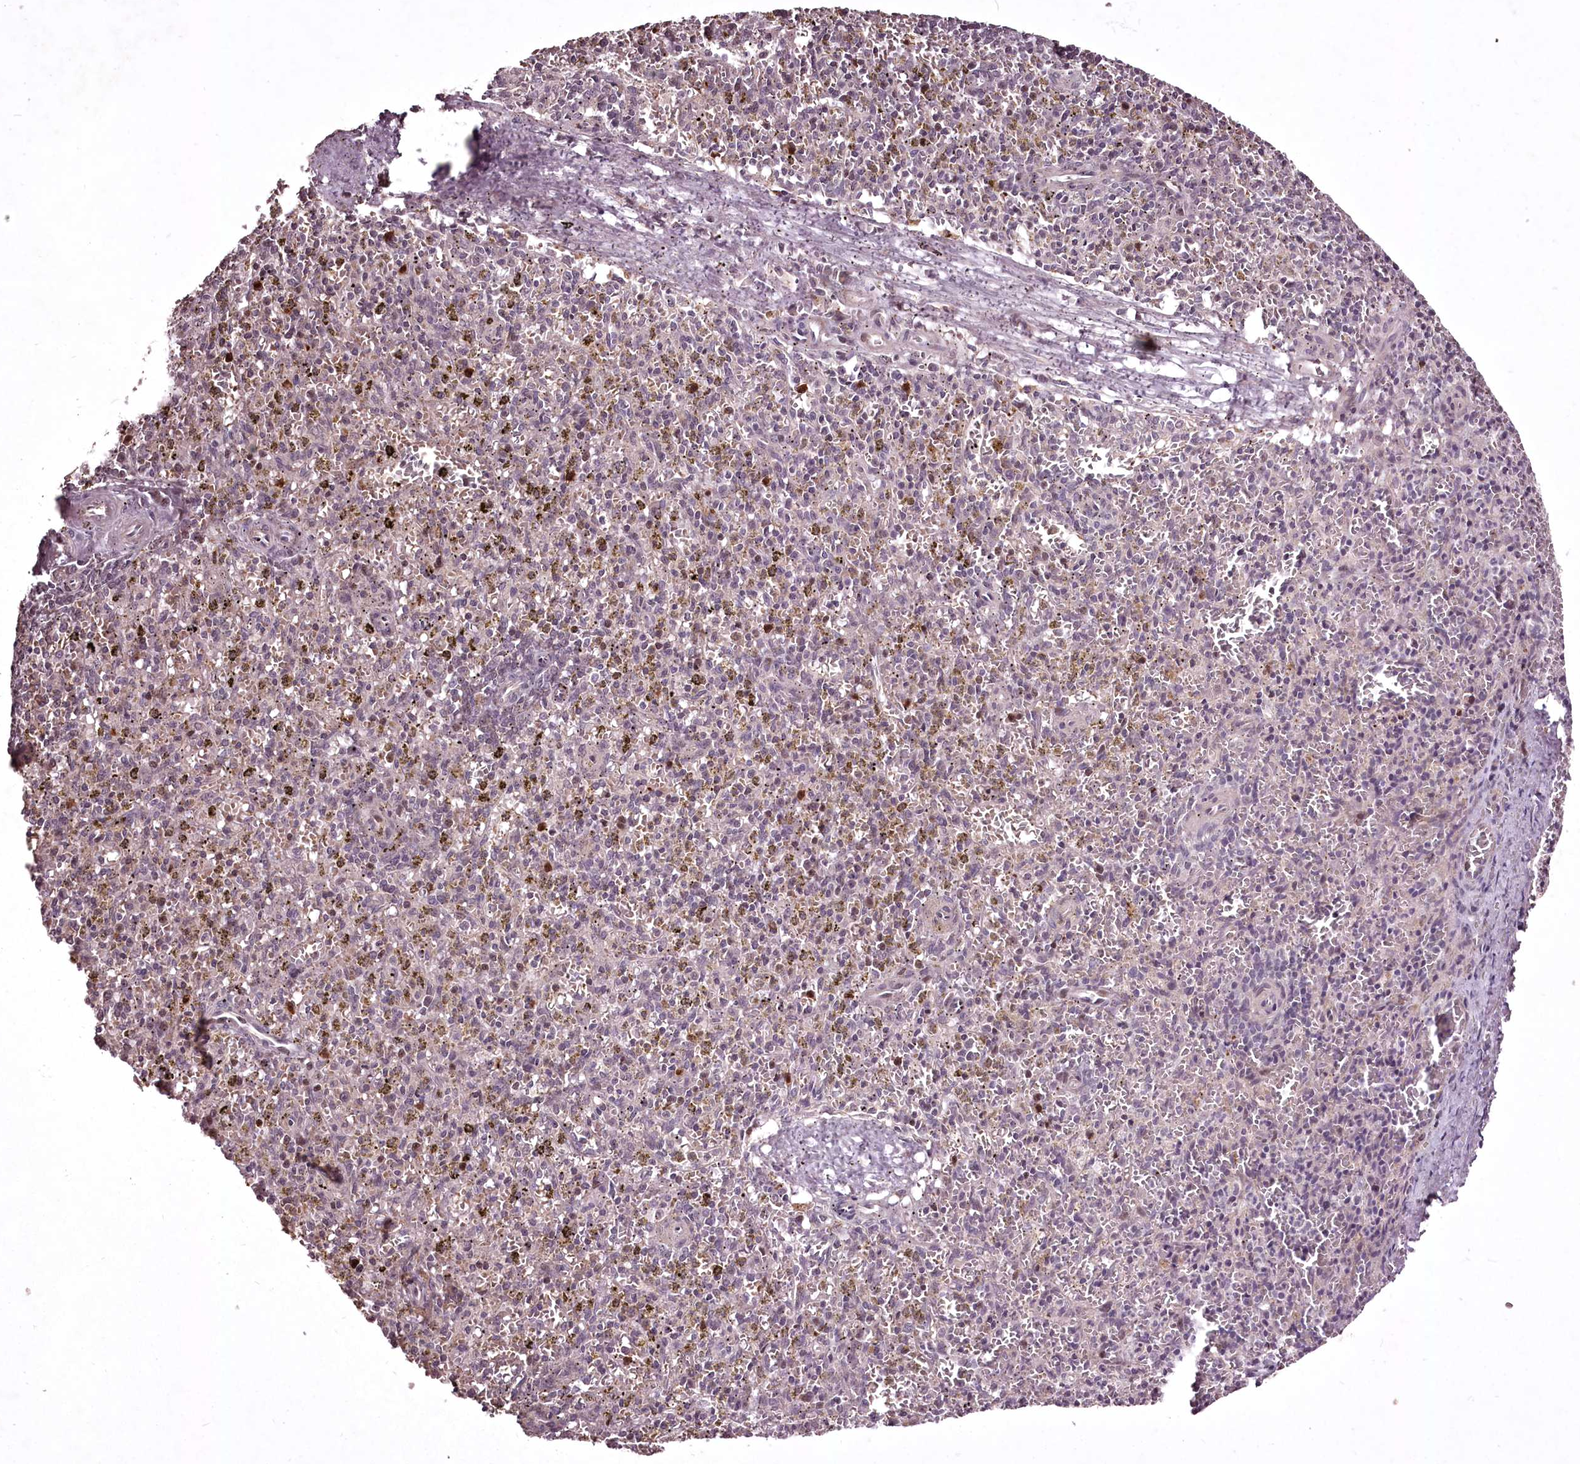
{"staining": {"intensity": "negative", "quantity": "none", "location": "none"}, "tissue": "spleen", "cell_type": "Cells in red pulp", "image_type": "normal", "snomed": [{"axis": "morphology", "description": "Normal tissue, NOS"}, {"axis": "topography", "description": "Spleen"}], "caption": "Spleen was stained to show a protein in brown. There is no significant positivity in cells in red pulp. The staining is performed using DAB brown chromogen with nuclei counter-stained in using hematoxylin.", "gene": "ADRA1D", "patient": {"sex": "male", "age": 72}}